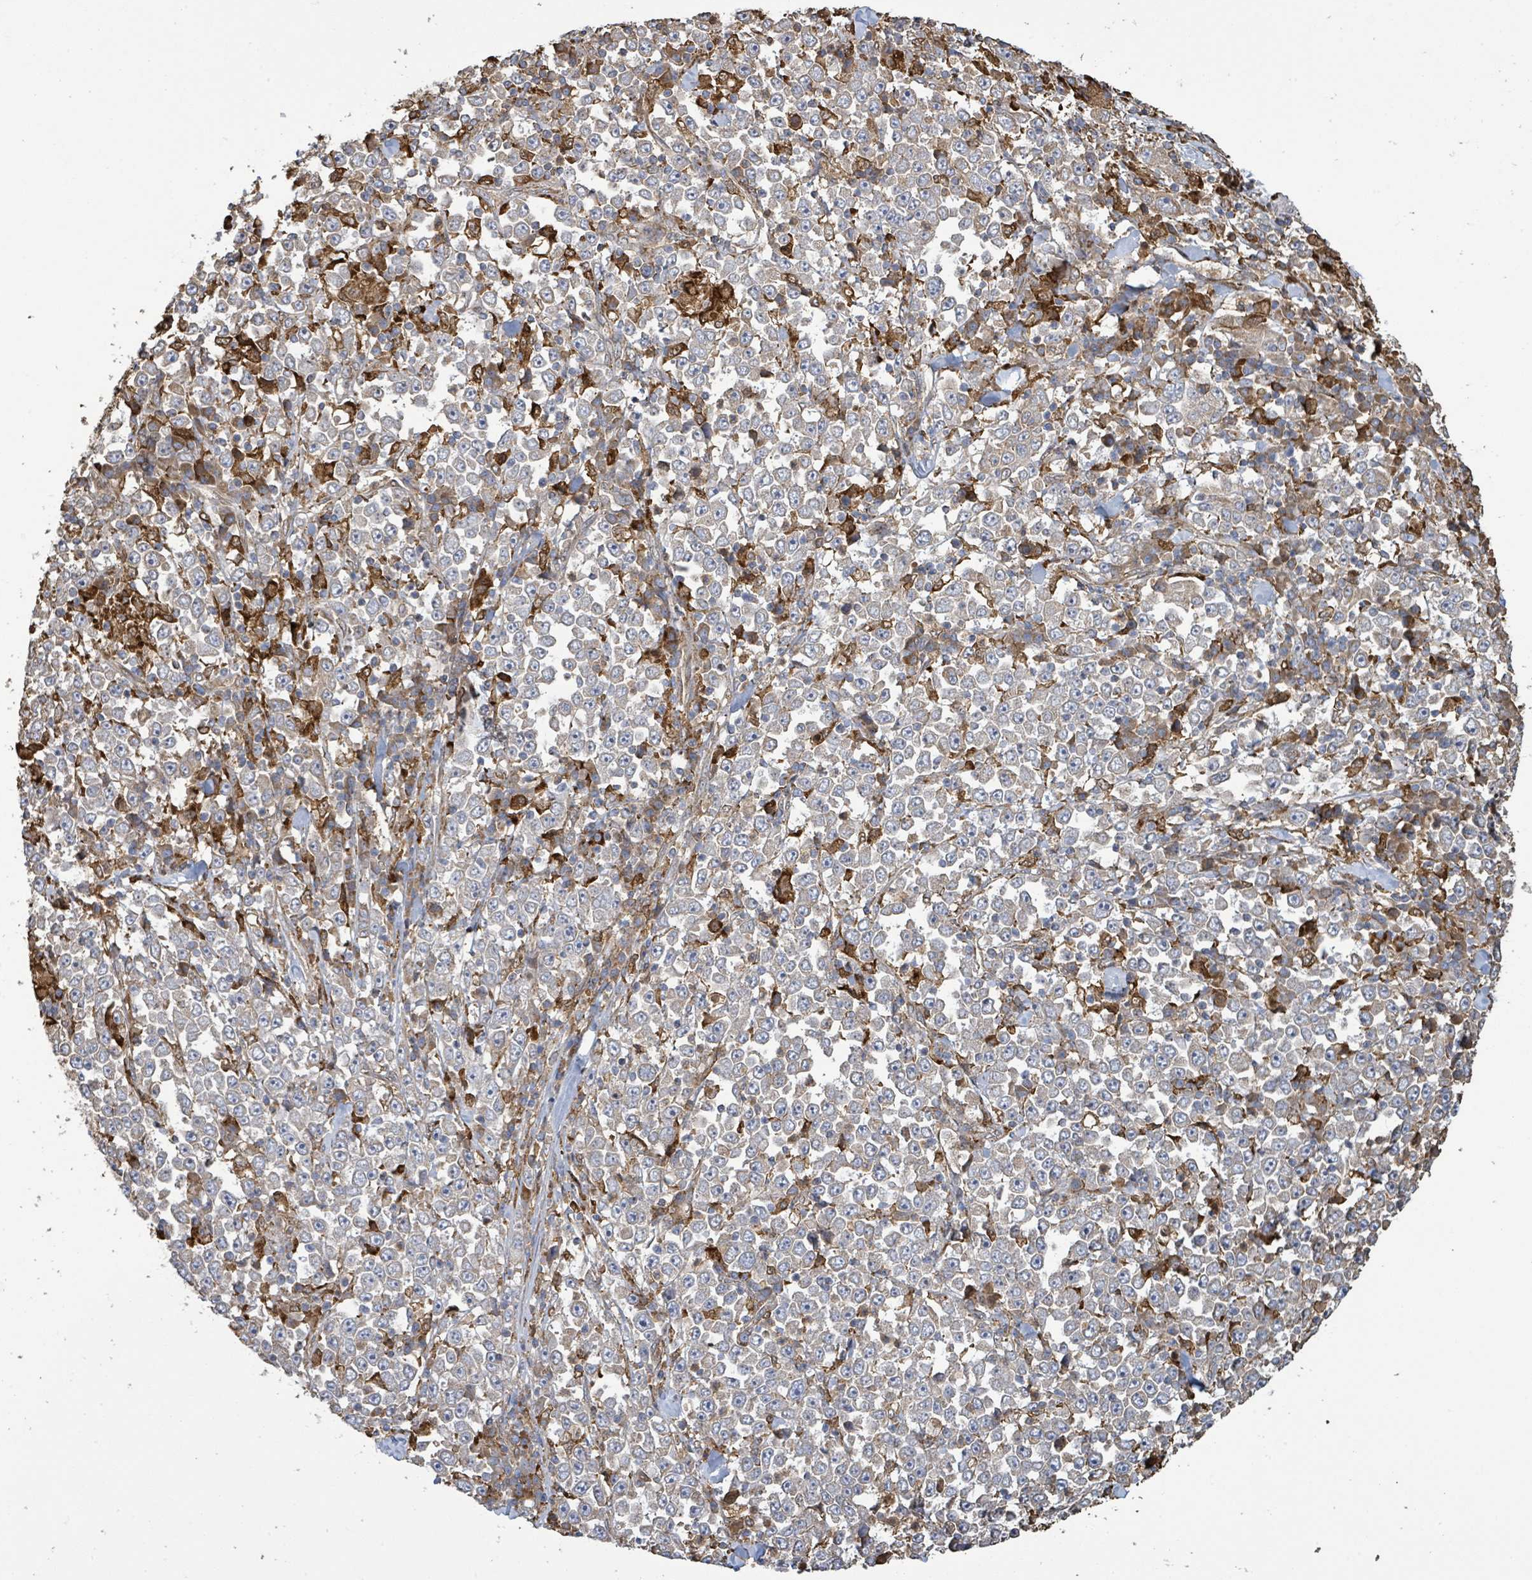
{"staining": {"intensity": "negative", "quantity": "none", "location": "none"}, "tissue": "stomach cancer", "cell_type": "Tumor cells", "image_type": "cancer", "snomed": [{"axis": "morphology", "description": "Normal tissue, NOS"}, {"axis": "morphology", "description": "Adenocarcinoma, NOS"}, {"axis": "topography", "description": "Stomach, upper"}, {"axis": "topography", "description": "Stomach"}], "caption": "This micrograph is of adenocarcinoma (stomach) stained with immunohistochemistry (IHC) to label a protein in brown with the nuclei are counter-stained blue. There is no expression in tumor cells.", "gene": "ARPIN", "patient": {"sex": "male", "age": 59}}